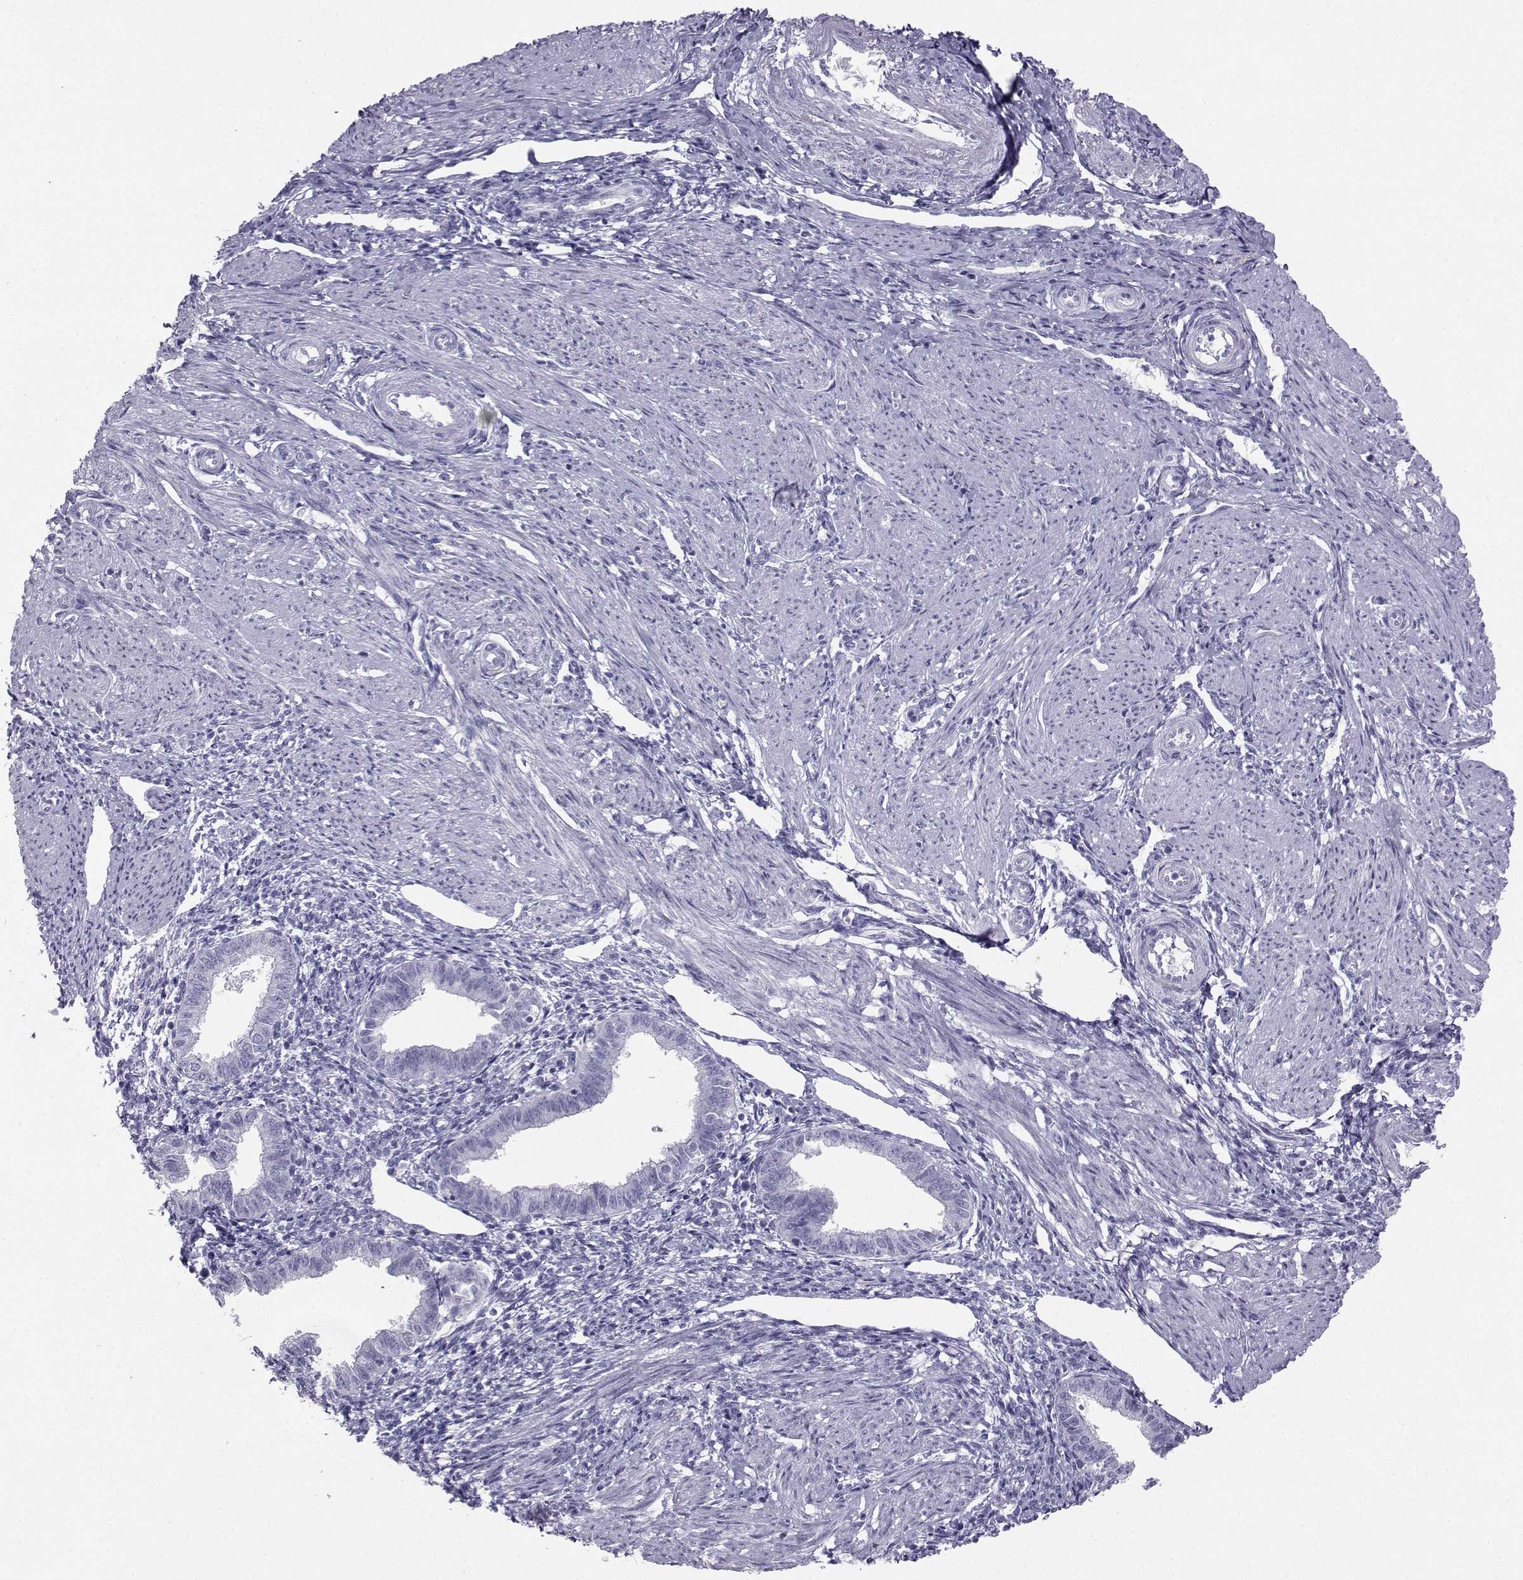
{"staining": {"intensity": "negative", "quantity": "none", "location": "none"}, "tissue": "endometrium", "cell_type": "Cells in endometrial stroma", "image_type": "normal", "snomed": [{"axis": "morphology", "description": "Normal tissue, NOS"}, {"axis": "topography", "description": "Endometrium"}], "caption": "Immunohistochemistry micrograph of unremarkable endometrium stained for a protein (brown), which displays no positivity in cells in endometrial stroma. (Brightfield microscopy of DAB IHC at high magnification).", "gene": "SST", "patient": {"sex": "female", "age": 37}}